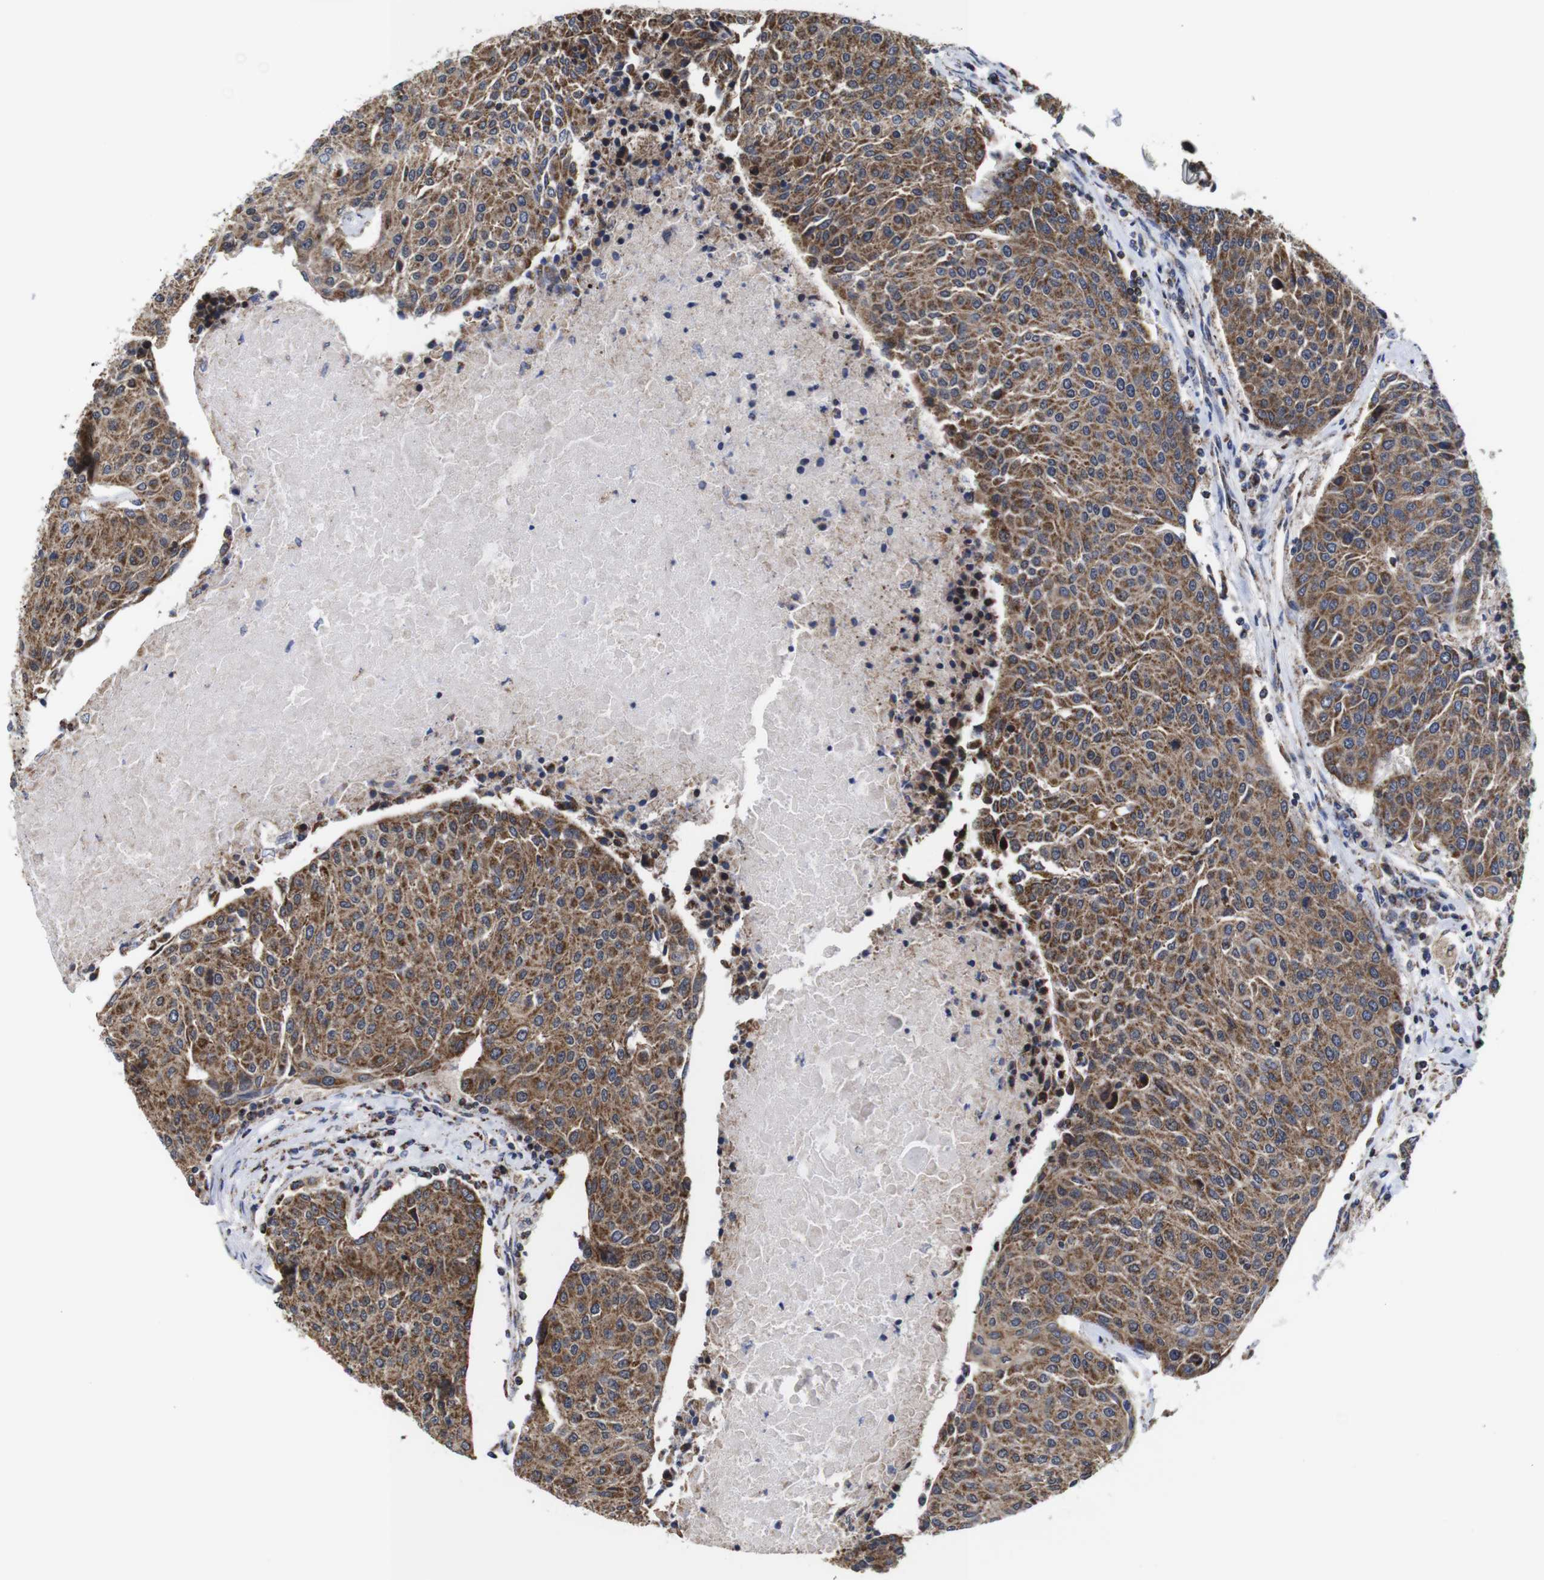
{"staining": {"intensity": "strong", "quantity": ">75%", "location": "cytoplasmic/membranous"}, "tissue": "urothelial cancer", "cell_type": "Tumor cells", "image_type": "cancer", "snomed": [{"axis": "morphology", "description": "Urothelial carcinoma, High grade"}, {"axis": "topography", "description": "Urinary bladder"}], "caption": "DAB immunohistochemical staining of human high-grade urothelial carcinoma reveals strong cytoplasmic/membranous protein positivity in about >75% of tumor cells.", "gene": "C17orf80", "patient": {"sex": "female", "age": 85}}